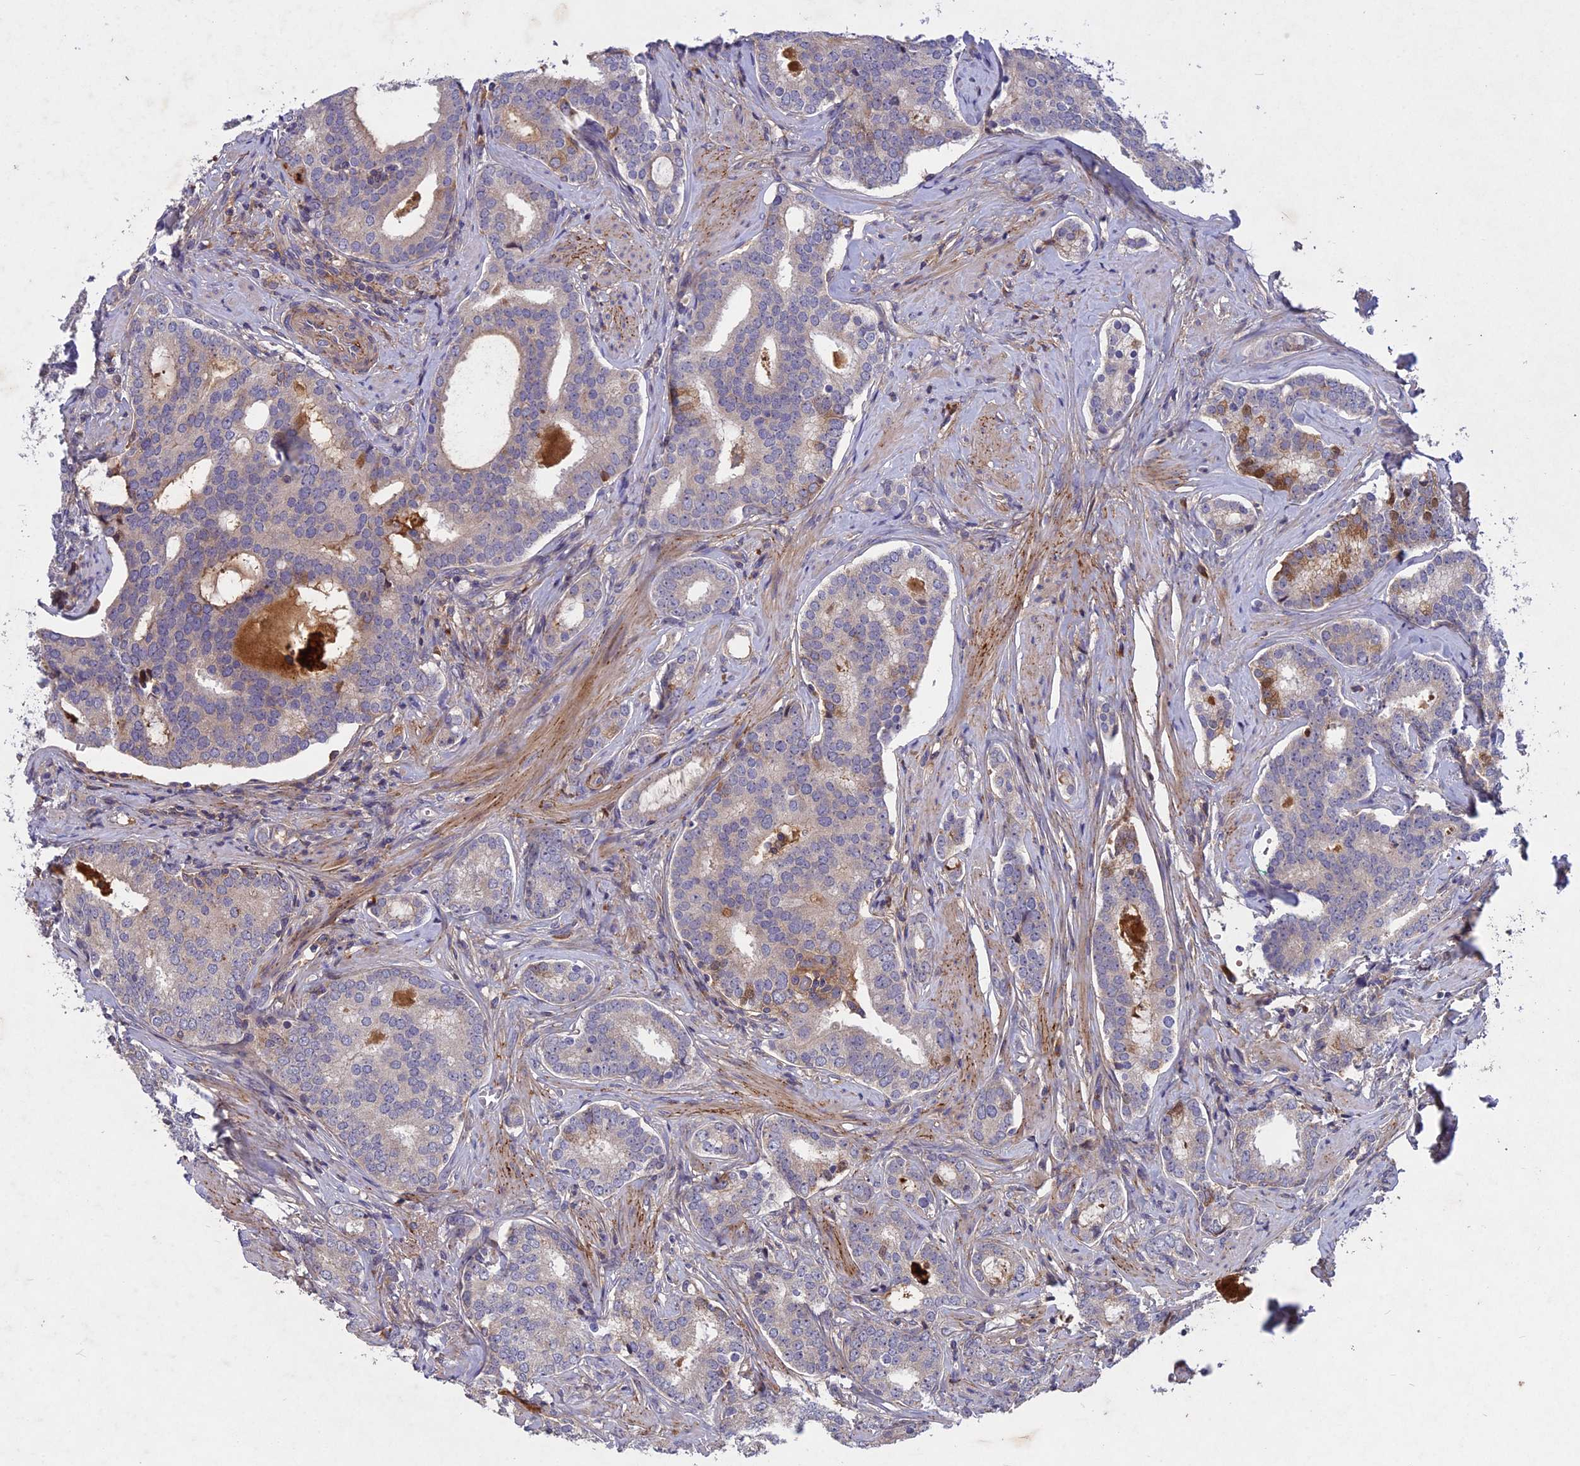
{"staining": {"intensity": "moderate", "quantity": "<25%", "location": "cytoplasmic/membranous"}, "tissue": "prostate cancer", "cell_type": "Tumor cells", "image_type": "cancer", "snomed": [{"axis": "morphology", "description": "Adenocarcinoma, High grade"}, {"axis": "topography", "description": "Prostate"}], "caption": "Brown immunohistochemical staining in prostate cancer displays moderate cytoplasmic/membranous positivity in approximately <25% of tumor cells. The staining was performed using DAB (3,3'-diaminobenzidine), with brown indicating positive protein expression. Nuclei are stained blue with hematoxylin.", "gene": "ADO", "patient": {"sex": "male", "age": 63}}